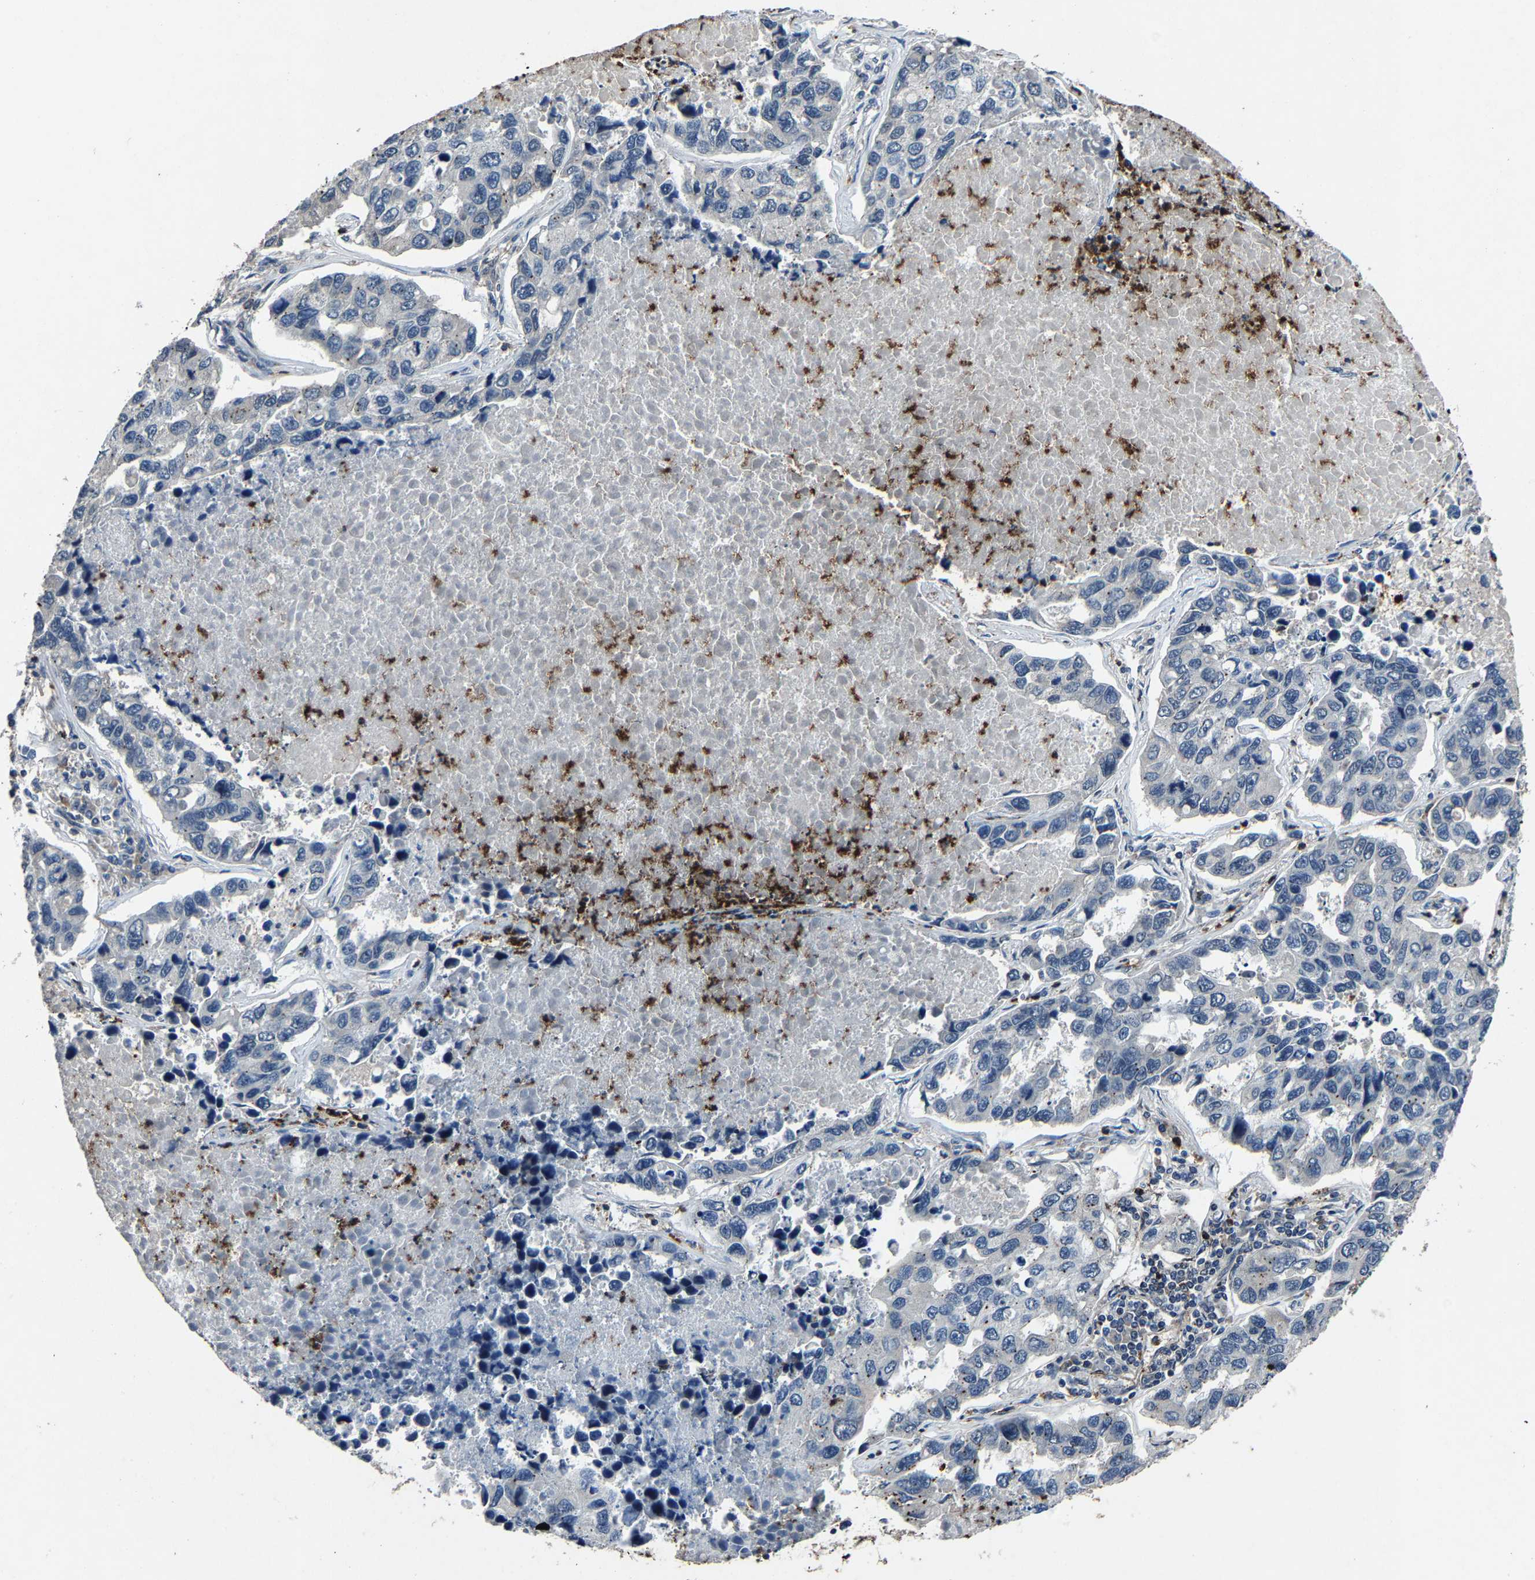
{"staining": {"intensity": "negative", "quantity": "none", "location": "none"}, "tissue": "lung cancer", "cell_type": "Tumor cells", "image_type": "cancer", "snomed": [{"axis": "morphology", "description": "Adenocarcinoma, NOS"}, {"axis": "topography", "description": "Lung"}], "caption": "There is no significant positivity in tumor cells of lung cancer. (Stains: DAB (3,3'-diaminobenzidine) immunohistochemistry (IHC) with hematoxylin counter stain, Microscopy: brightfield microscopy at high magnification).", "gene": "PCNX2", "patient": {"sex": "male", "age": 64}}